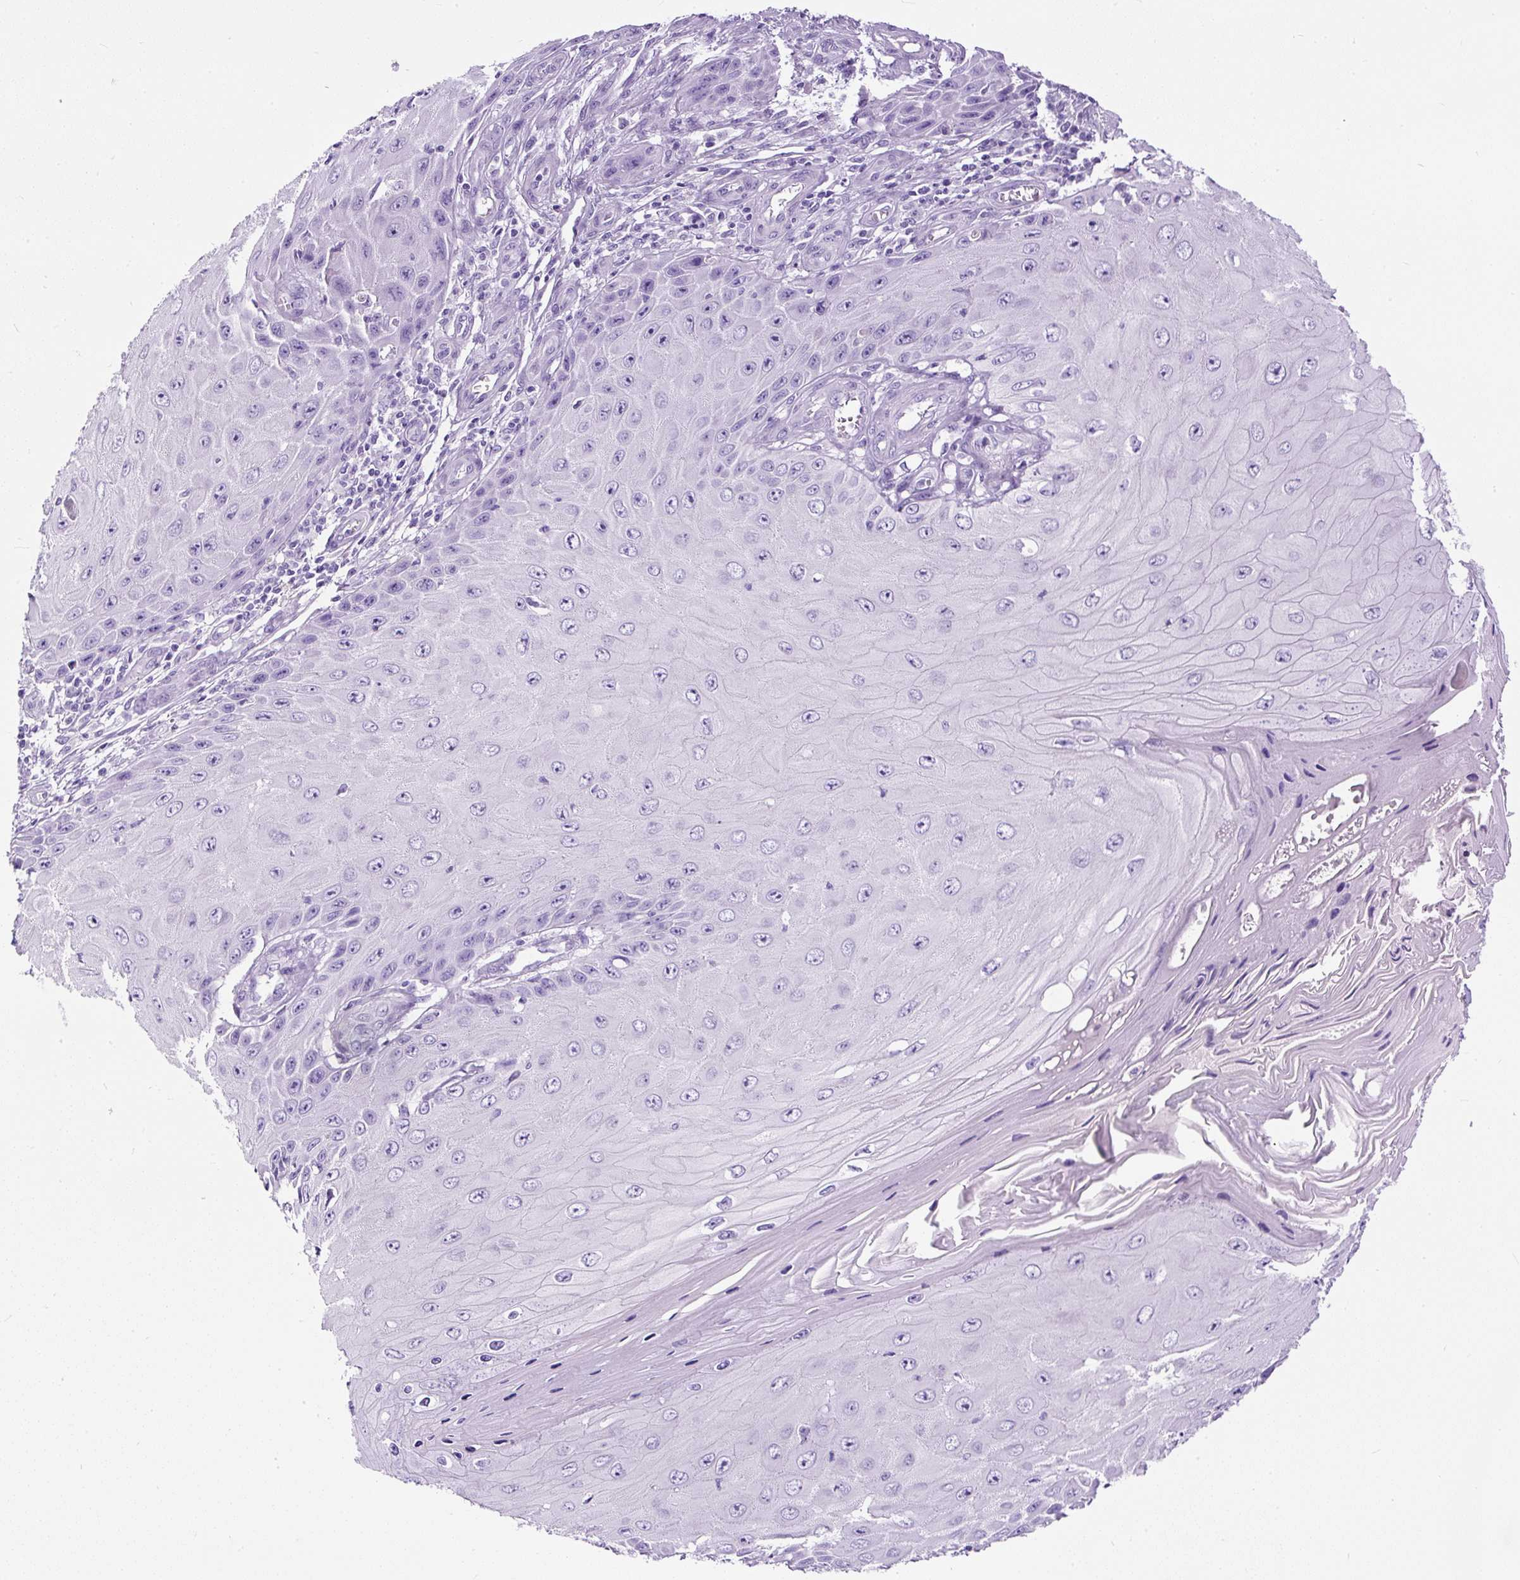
{"staining": {"intensity": "negative", "quantity": "none", "location": "none"}, "tissue": "skin cancer", "cell_type": "Tumor cells", "image_type": "cancer", "snomed": [{"axis": "morphology", "description": "Squamous cell carcinoma, NOS"}, {"axis": "topography", "description": "Skin"}], "caption": "Tumor cells show no significant positivity in skin cancer.", "gene": "STOX2", "patient": {"sex": "female", "age": 73}}